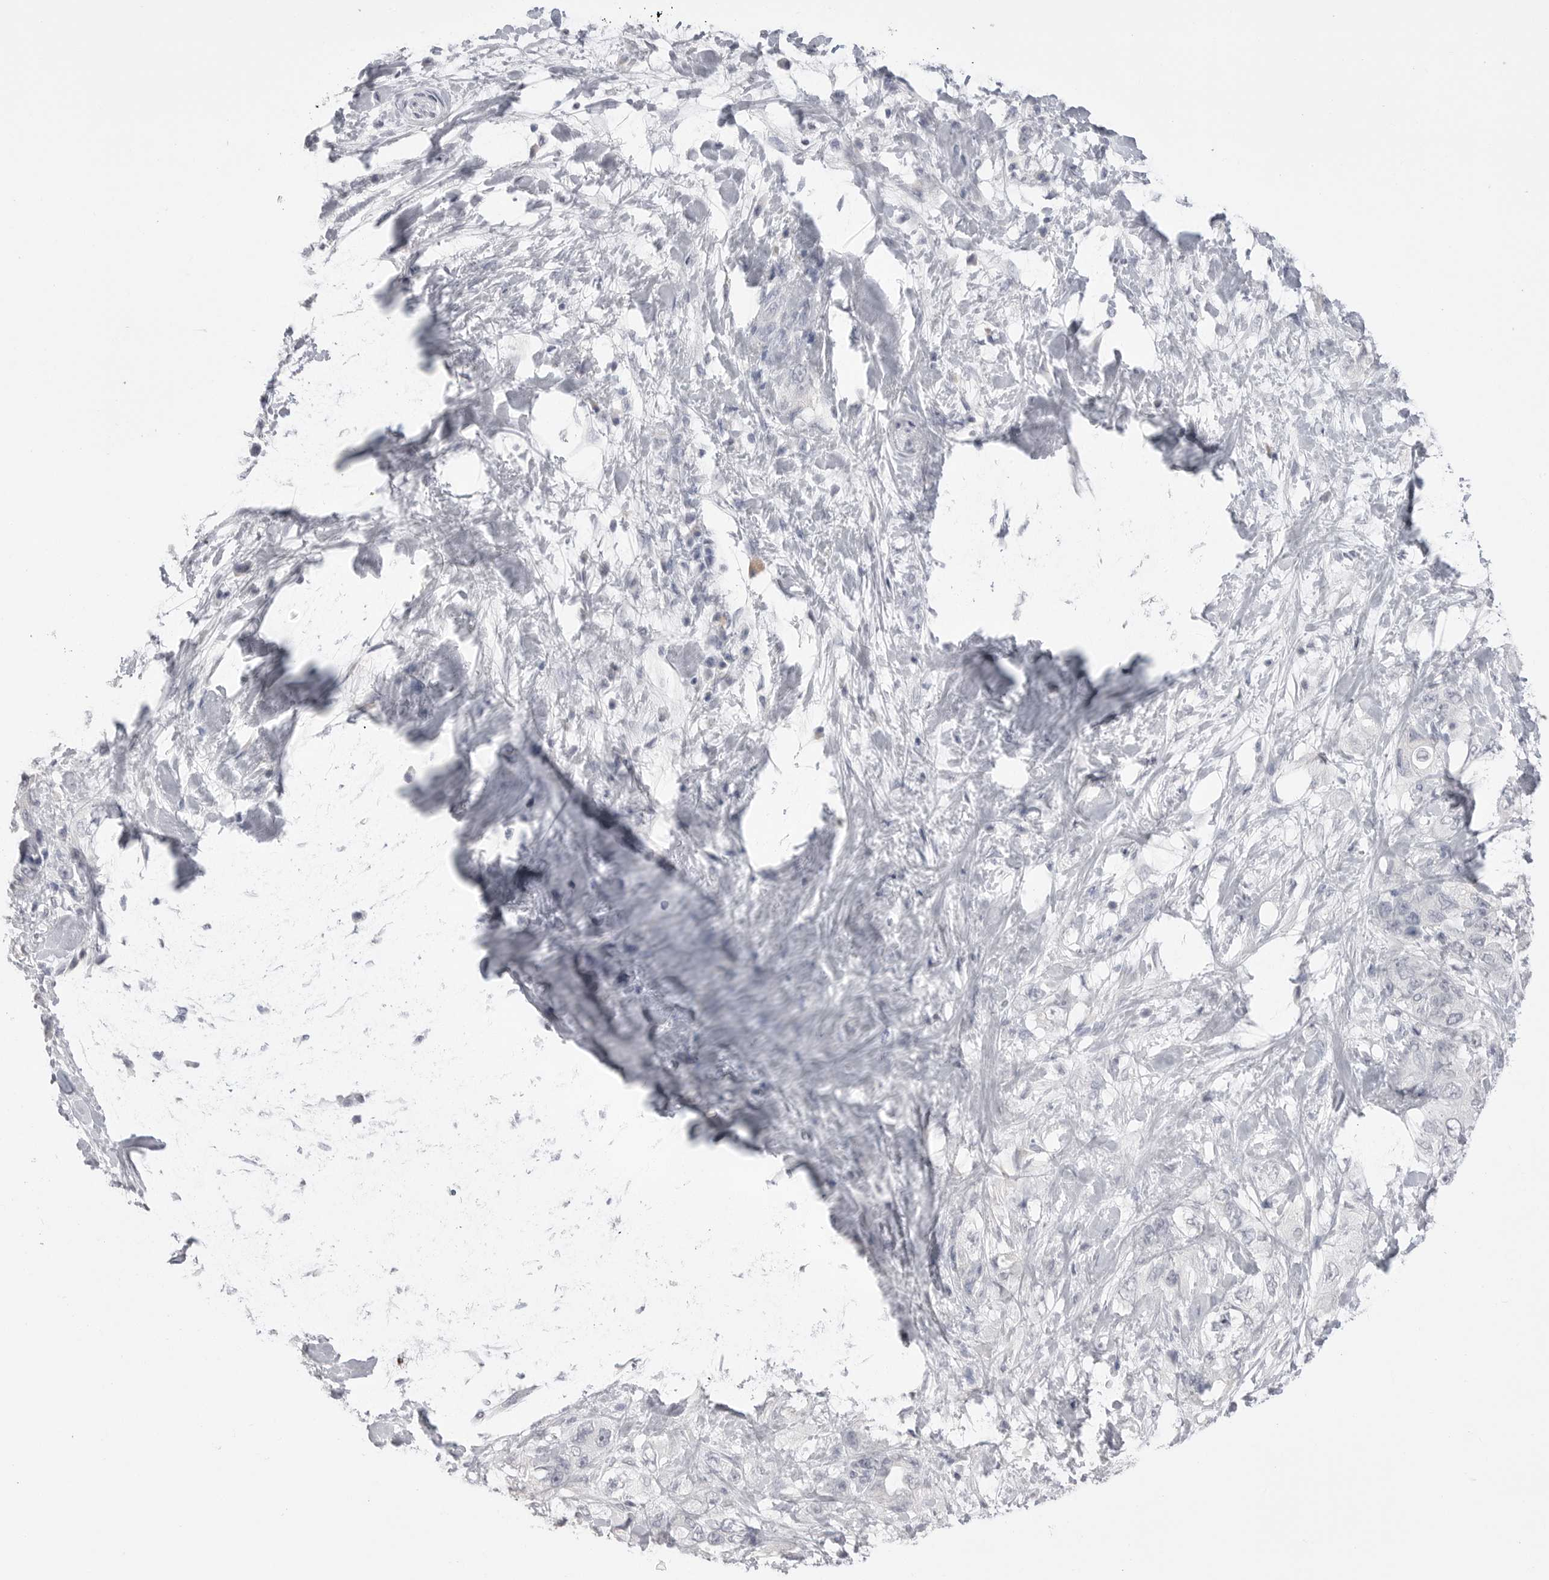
{"staining": {"intensity": "negative", "quantity": "none", "location": "none"}, "tissue": "pancreatic cancer", "cell_type": "Tumor cells", "image_type": "cancer", "snomed": [{"axis": "morphology", "description": "Adenocarcinoma, NOS"}, {"axis": "topography", "description": "Pancreas"}], "caption": "Immunohistochemistry micrograph of neoplastic tissue: human pancreatic adenocarcinoma stained with DAB (3,3'-diaminobenzidine) reveals no significant protein positivity in tumor cells. (DAB immunohistochemistry with hematoxylin counter stain).", "gene": "CPB1", "patient": {"sex": "female", "age": 73}}